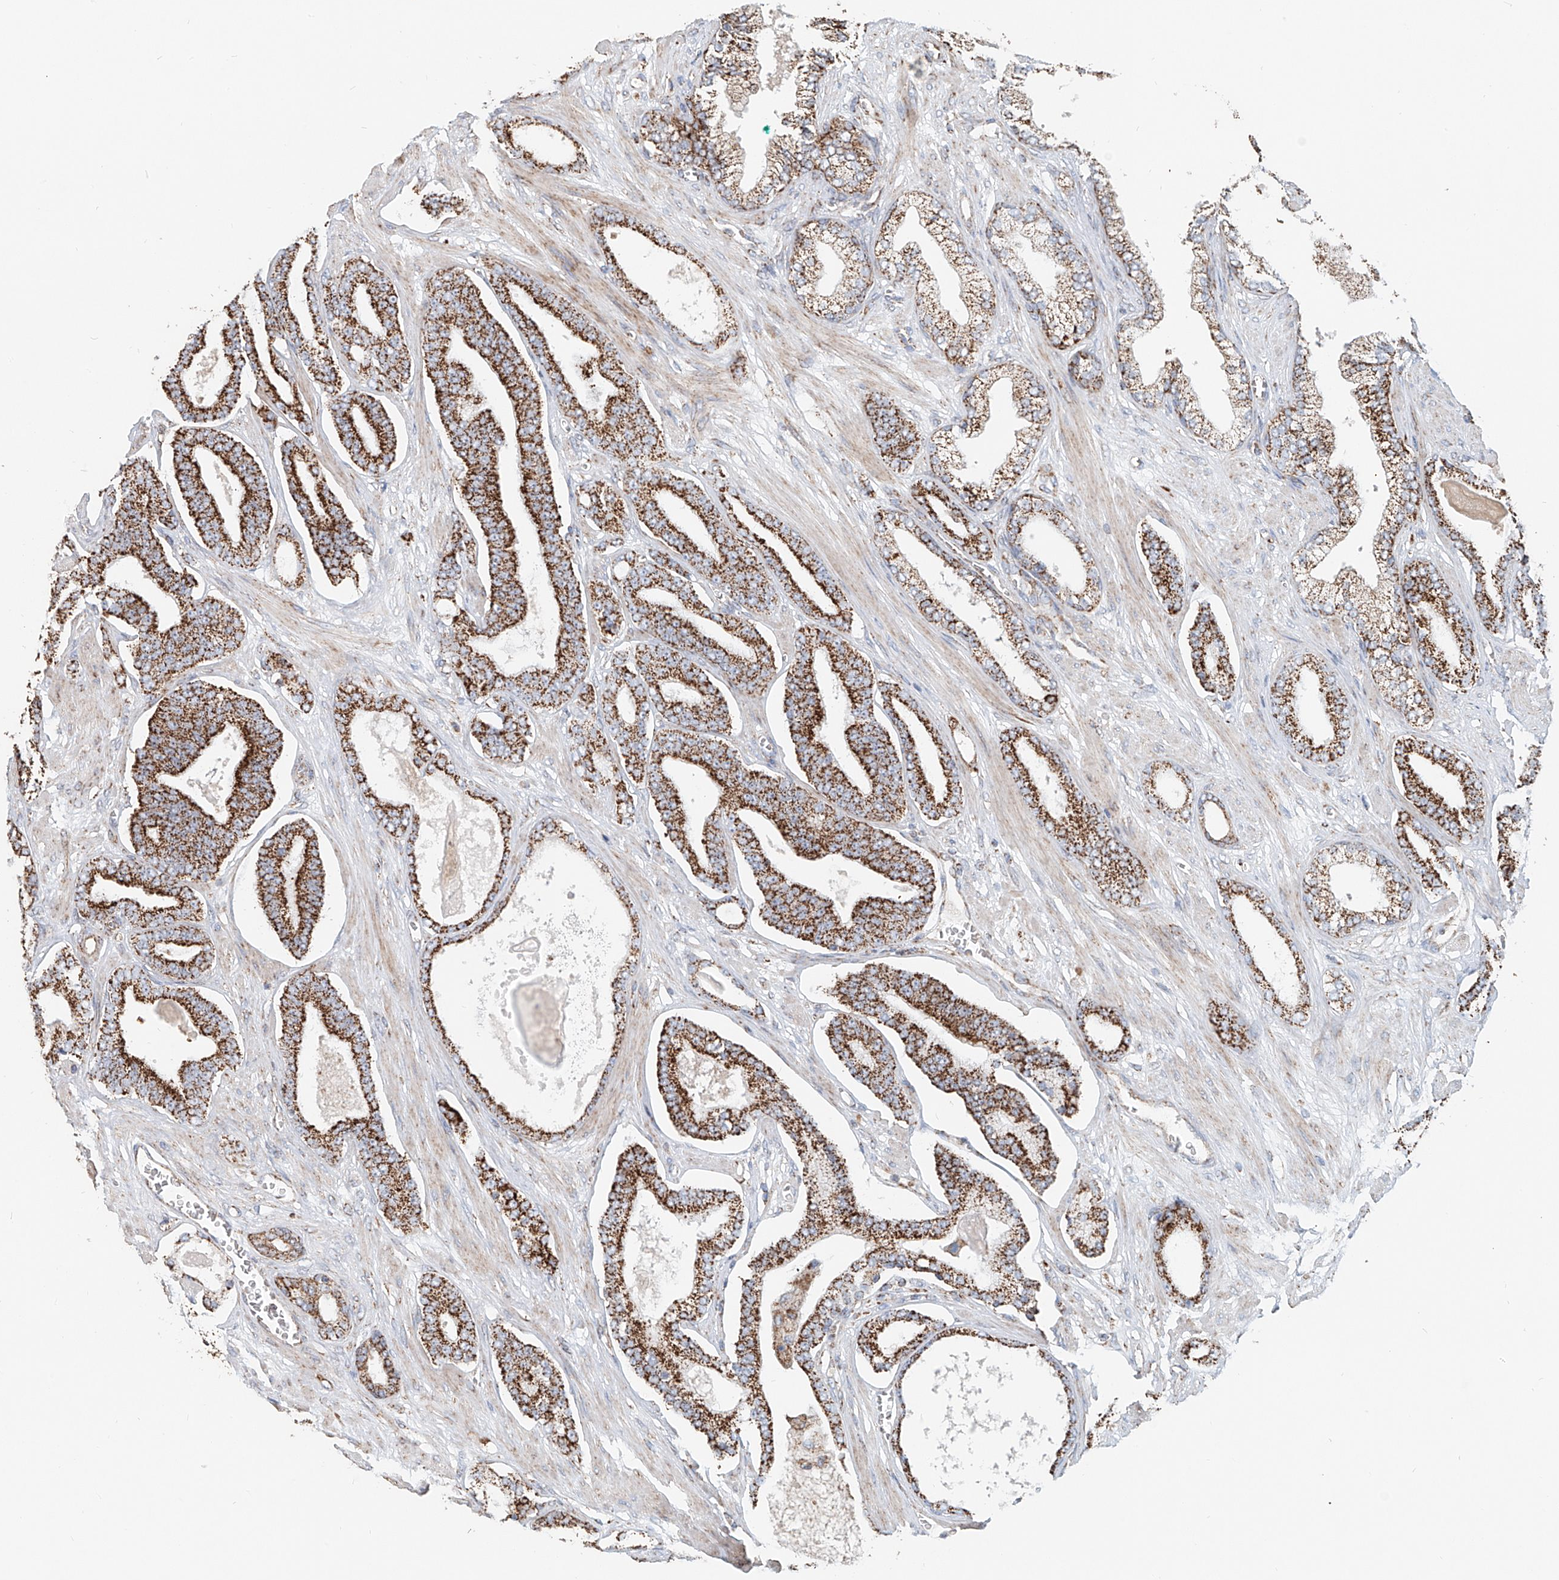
{"staining": {"intensity": "strong", "quantity": ">75%", "location": "cytoplasmic/membranous"}, "tissue": "prostate cancer", "cell_type": "Tumor cells", "image_type": "cancer", "snomed": [{"axis": "morphology", "description": "Adenocarcinoma, Low grade"}, {"axis": "topography", "description": "Prostate"}], "caption": "Prostate cancer stained with immunohistochemistry demonstrates strong cytoplasmic/membranous staining in approximately >75% of tumor cells. (brown staining indicates protein expression, while blue staining denotes nuclei).", "gene": "CARD10", "patient": {"sex": "male", "age": 70}}